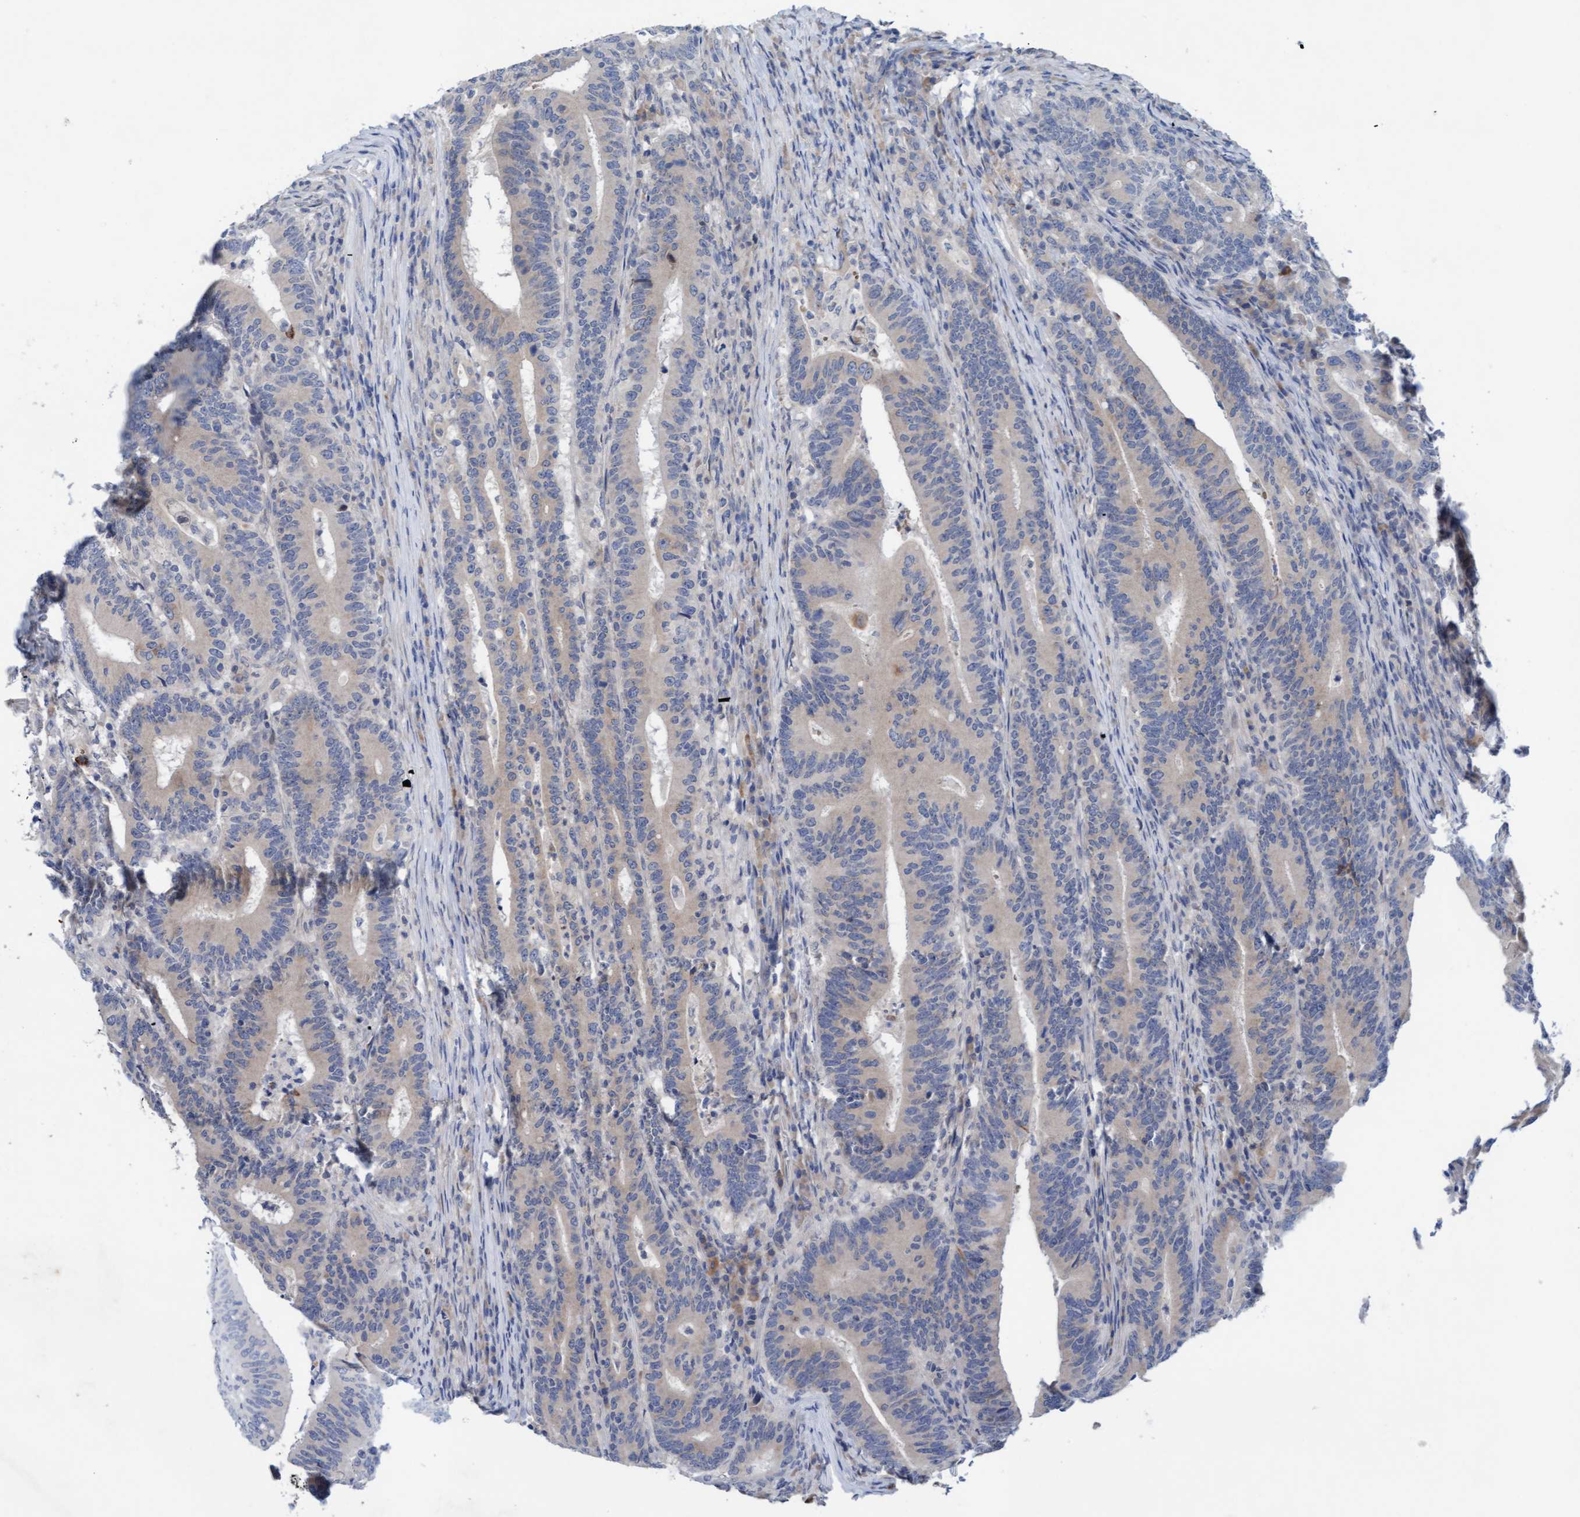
{"staining": {"intensity": "negative", "quantity": "none", "location": "none"}, "tissue": "colorectal cancer", "cell_type": "Tumor cells", "image_type": "cancer", "snomed": [{"axis": "morphology", "description": "Adenocarcinoma, NOS"}, {"axis": "topography", "description": "Colon"}], "caption": "This photomicrograph is of colorectal cancer (adenocarcinoma) stained with immunohistochemistry (IHC) to label a protein in brown with the nuclei are counter-stained blue. There is no positivity in tumor cells.", "gene": "PLCD1", "patient": {"sex": "female", "age": 66}}